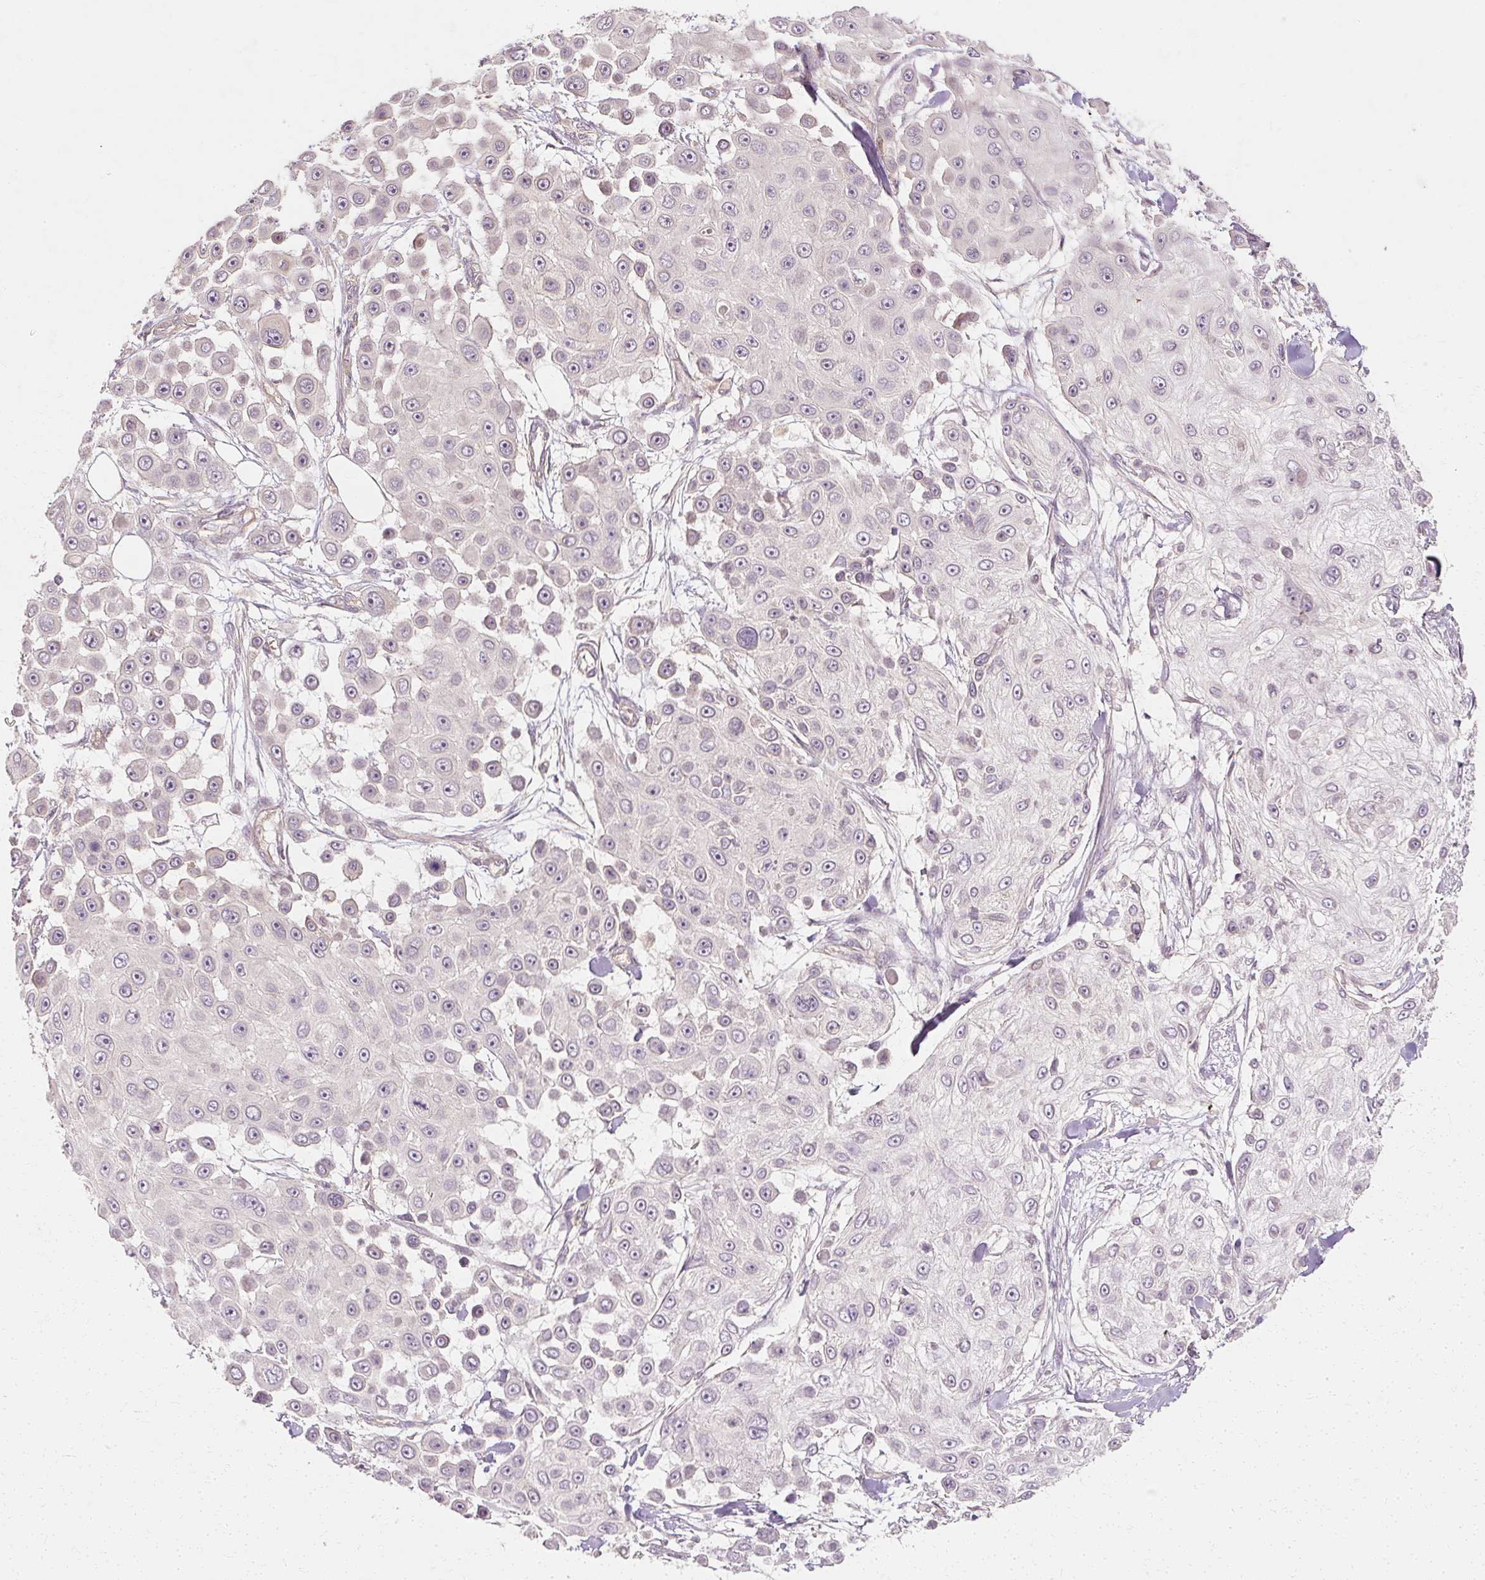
{"staining": {"intensity": "negative", "quantity": "none", "location": "none"}, "tissue": "skin cancer", "cell_type": "Tumor cells", "image_type": "cancer", "snomed": [{"axis": "morphology", "description": "Squamous cell carcinoma, NOS"}, {"axis": "topography", "description": "Skin"}], "caption": "Protein analysis of squamous cell carcinoma (skin) shows no significant staining in tumor cells. (Immunohistochemistry, brightfield microscopy, high magnification).", "gene": "GNAQ", "patient": {"sex": "male", "age": 67}}